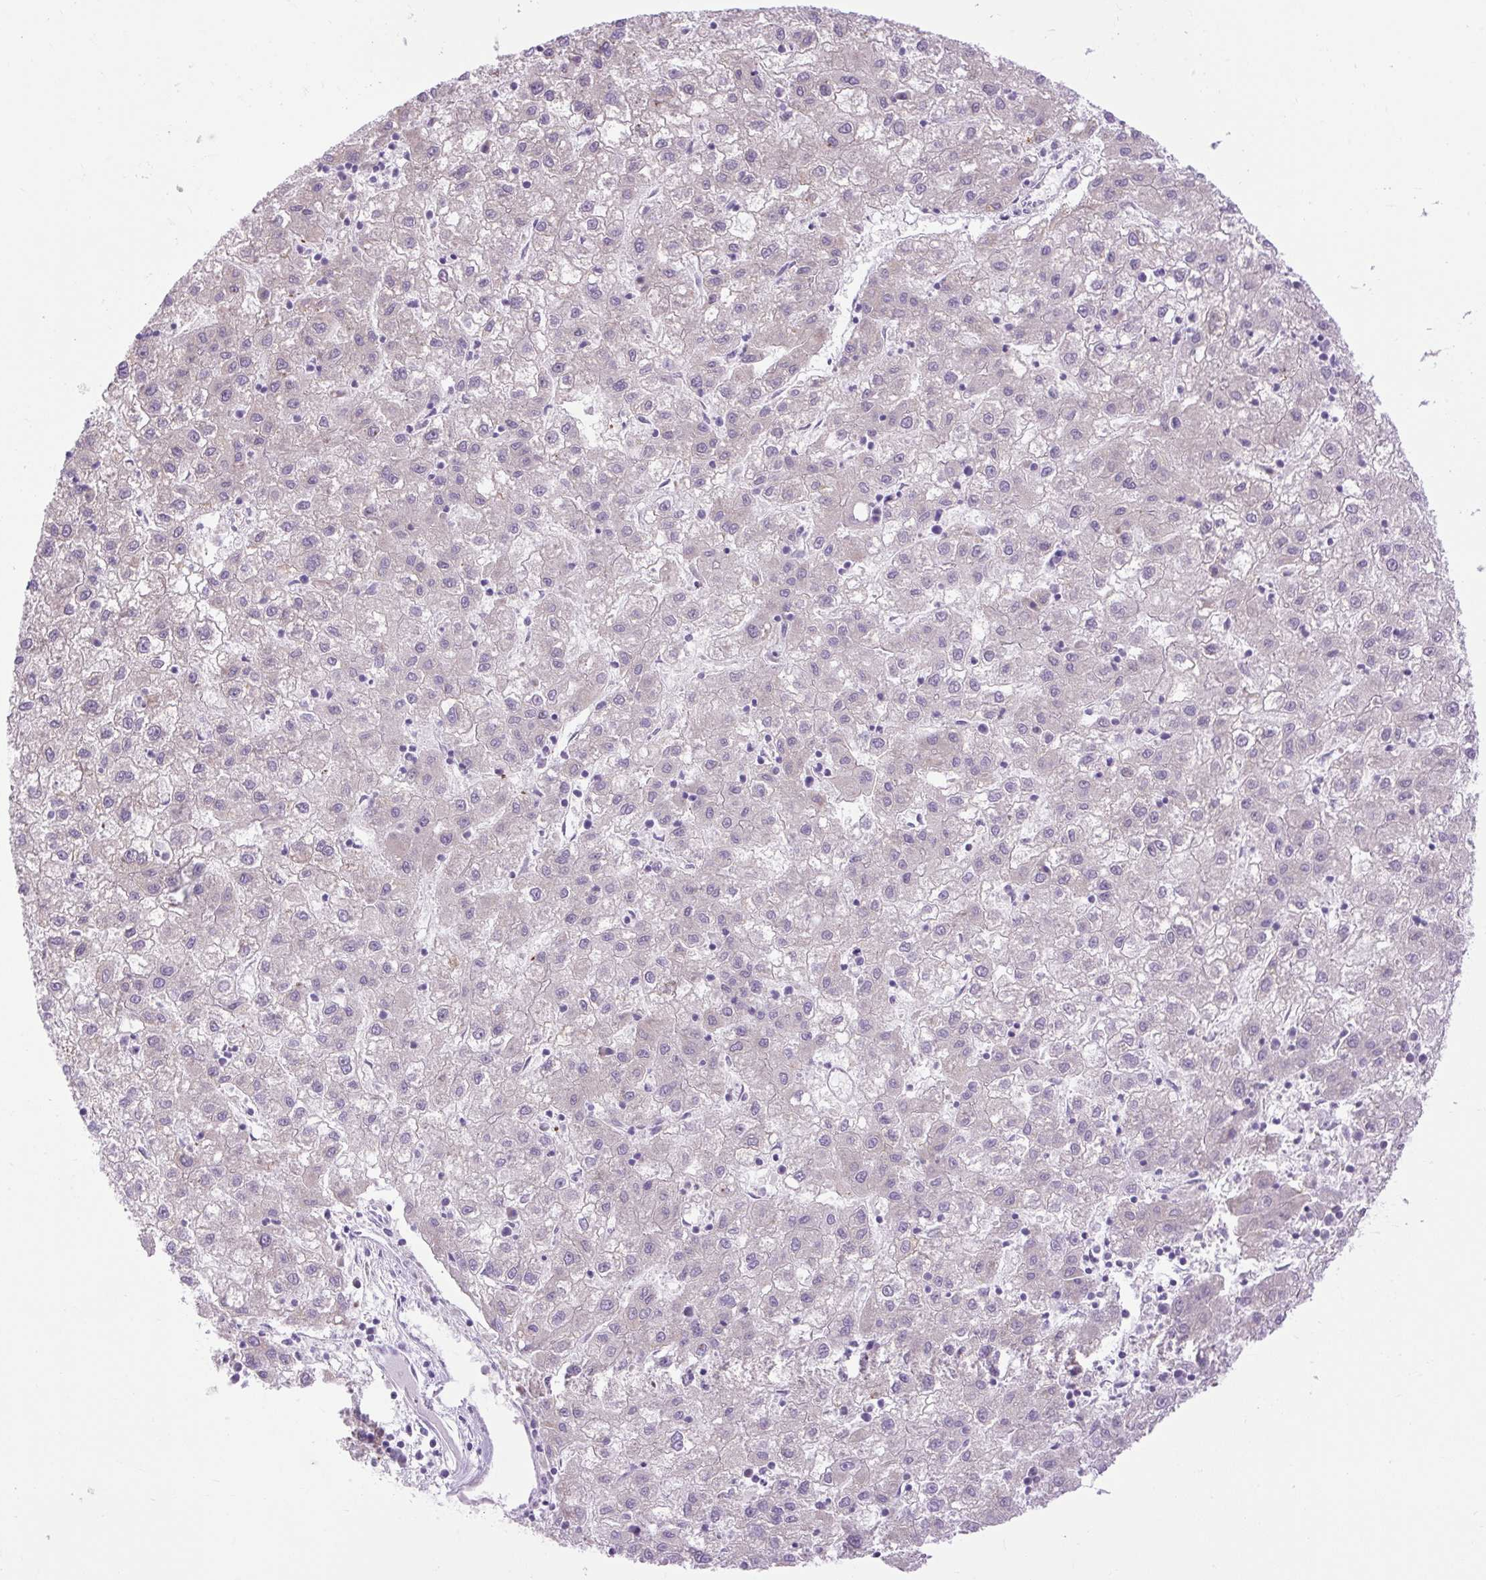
{"staining": {"intensity": "negative", "quantity": "none", "location": "none"}, "tissue": "liver cancer", "cell_type": "Tumor cells", "image_type": "cancer", "snomed": [{"axis": "morphology", "description": "Carcinoma, Hepatocellular, NOS"}, {"axis": "topography", "description": "Liver"}], "caption": "Photomicrograph shows no significant protein positivity in tumor cells of liver cancer (hepatocellular carcinoma).", "gene": "SCO2", "patient": {"sex": "male", "age": 72}}